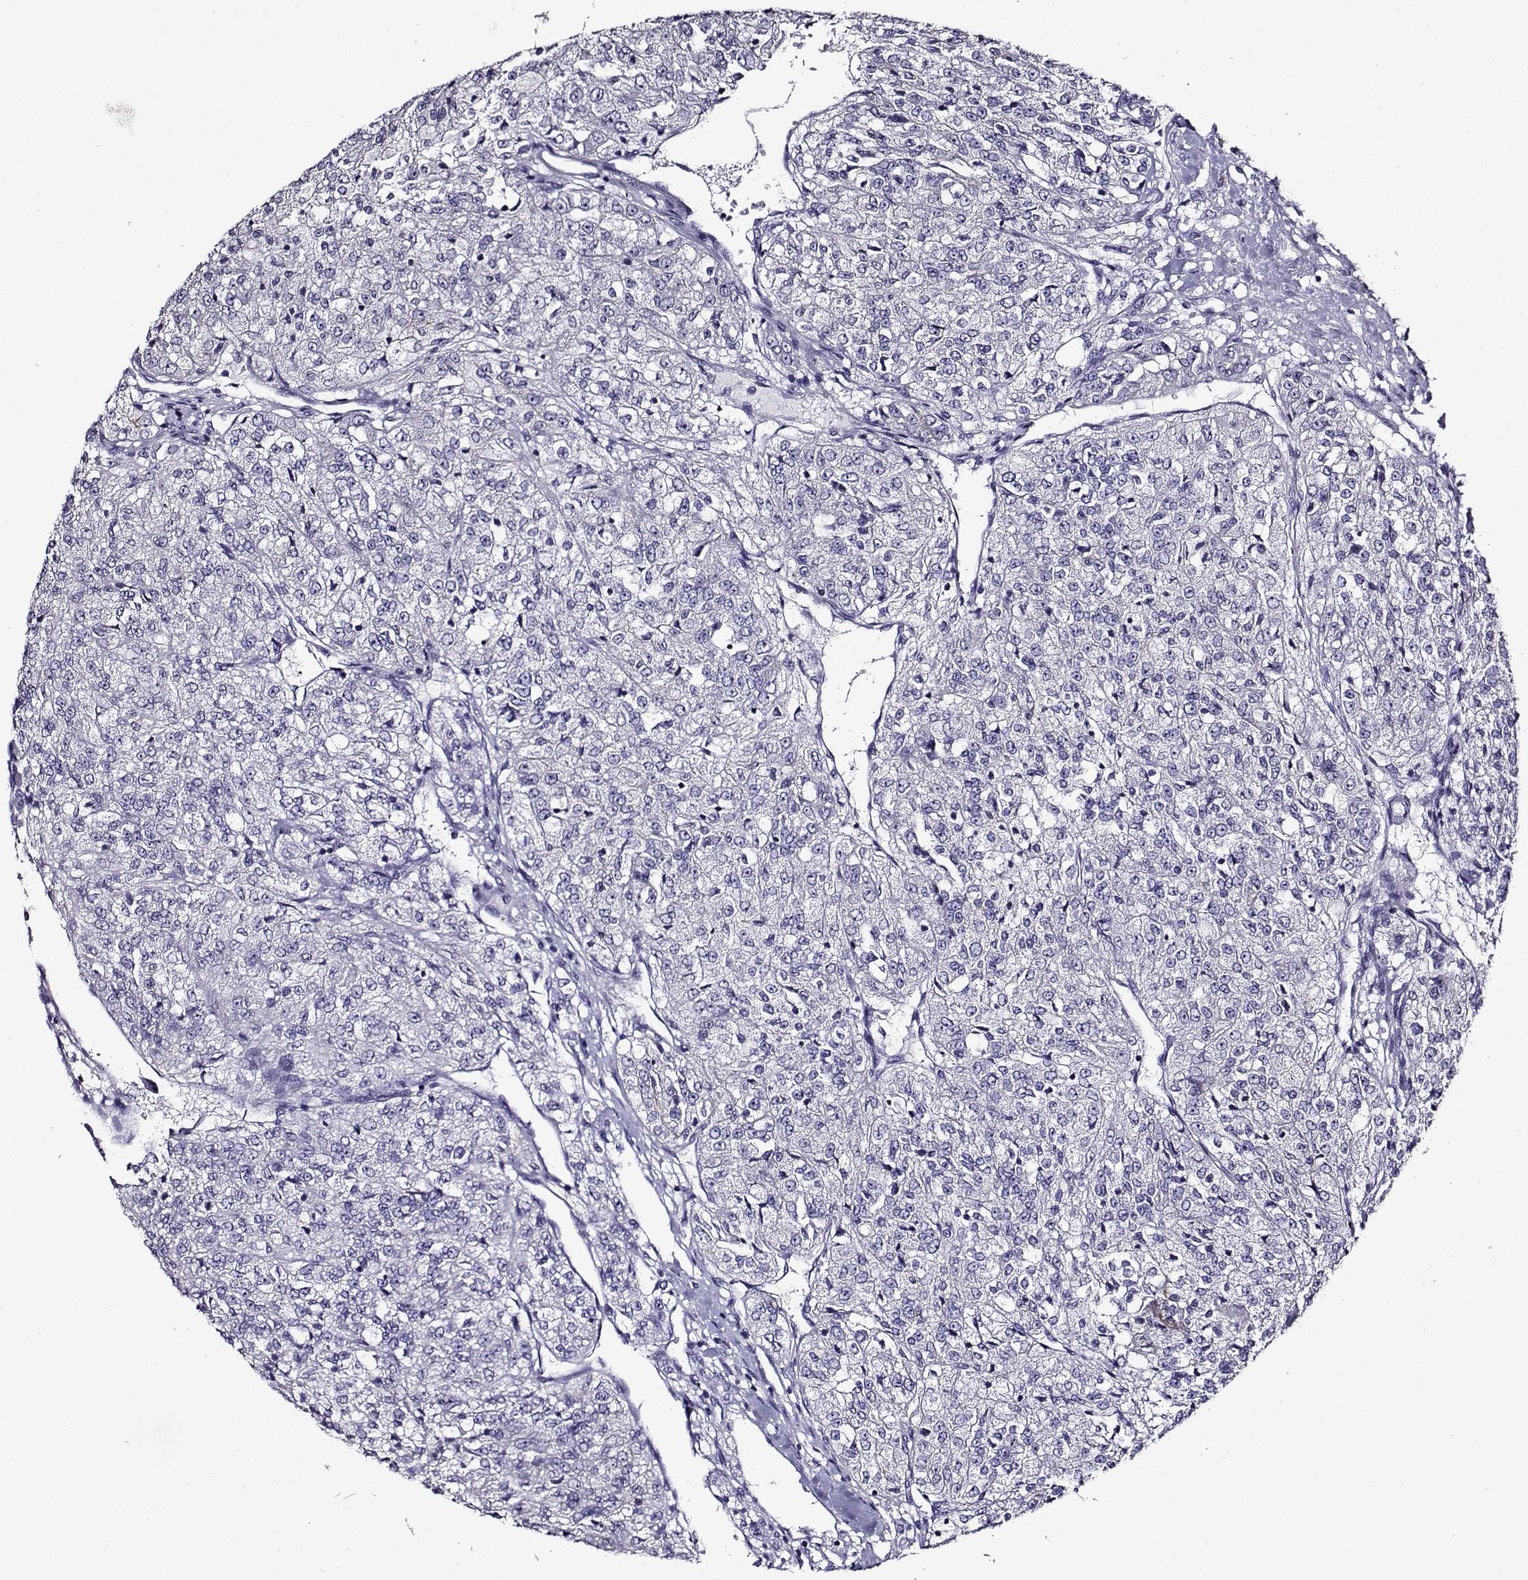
{"staining": {"intensity": "negative", "quantity": "none", "location": "none"}, "tissue": "renal cancer", "cell_type": "Tumor cells", "image_type": "cancer", "snomed": [{"axis": "morphology", "description": "Adenocarcinoma, NOS"}, {"axis": "topography", "description": "Kidney"}], "caption": "Immunohistochemistry (IHC) of human renal adenocarcinoma exhibits no positivity in tumor cells.", "gene": "TMEM266", "patient": {"sex": "female", "age": 63}}